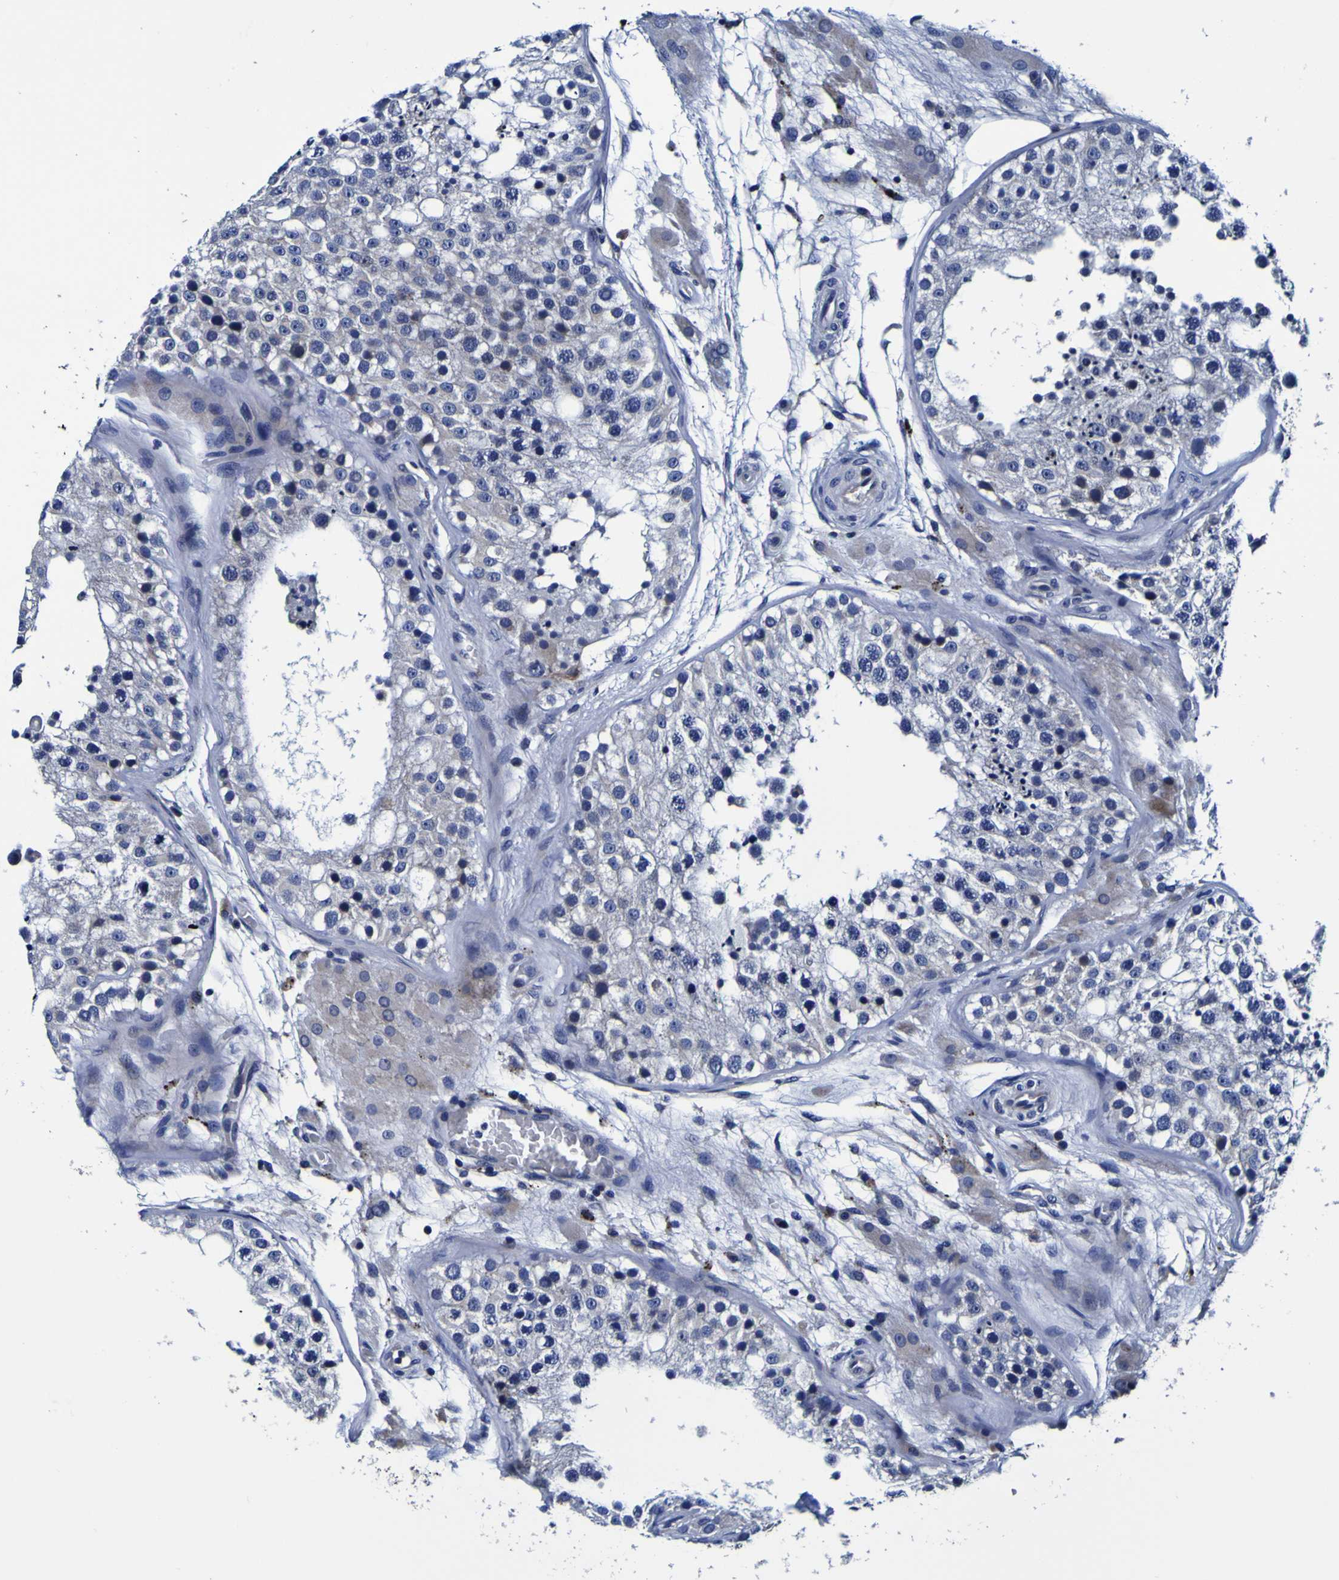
{"staining": {"intensity": "negative", "quantity": "none", "location": "none"}, "tissue": "testis", "cell_type": "Cells in seminiferous ducts", "image_type": "normal", "snomed": [{"axis": "morphology", "description": "Normal tissue, NOS"}, {"axis": "topography", "description": "Testis"}], "caption": "IHC image of unremarkable testis: testis stained with DAB (3,3'-diaminobenzidine) reveals no significant protein expression in cells in seminiferous ducts.", "gene": "PDLIM4", "patient": {"sex": "male", "age": 26}}